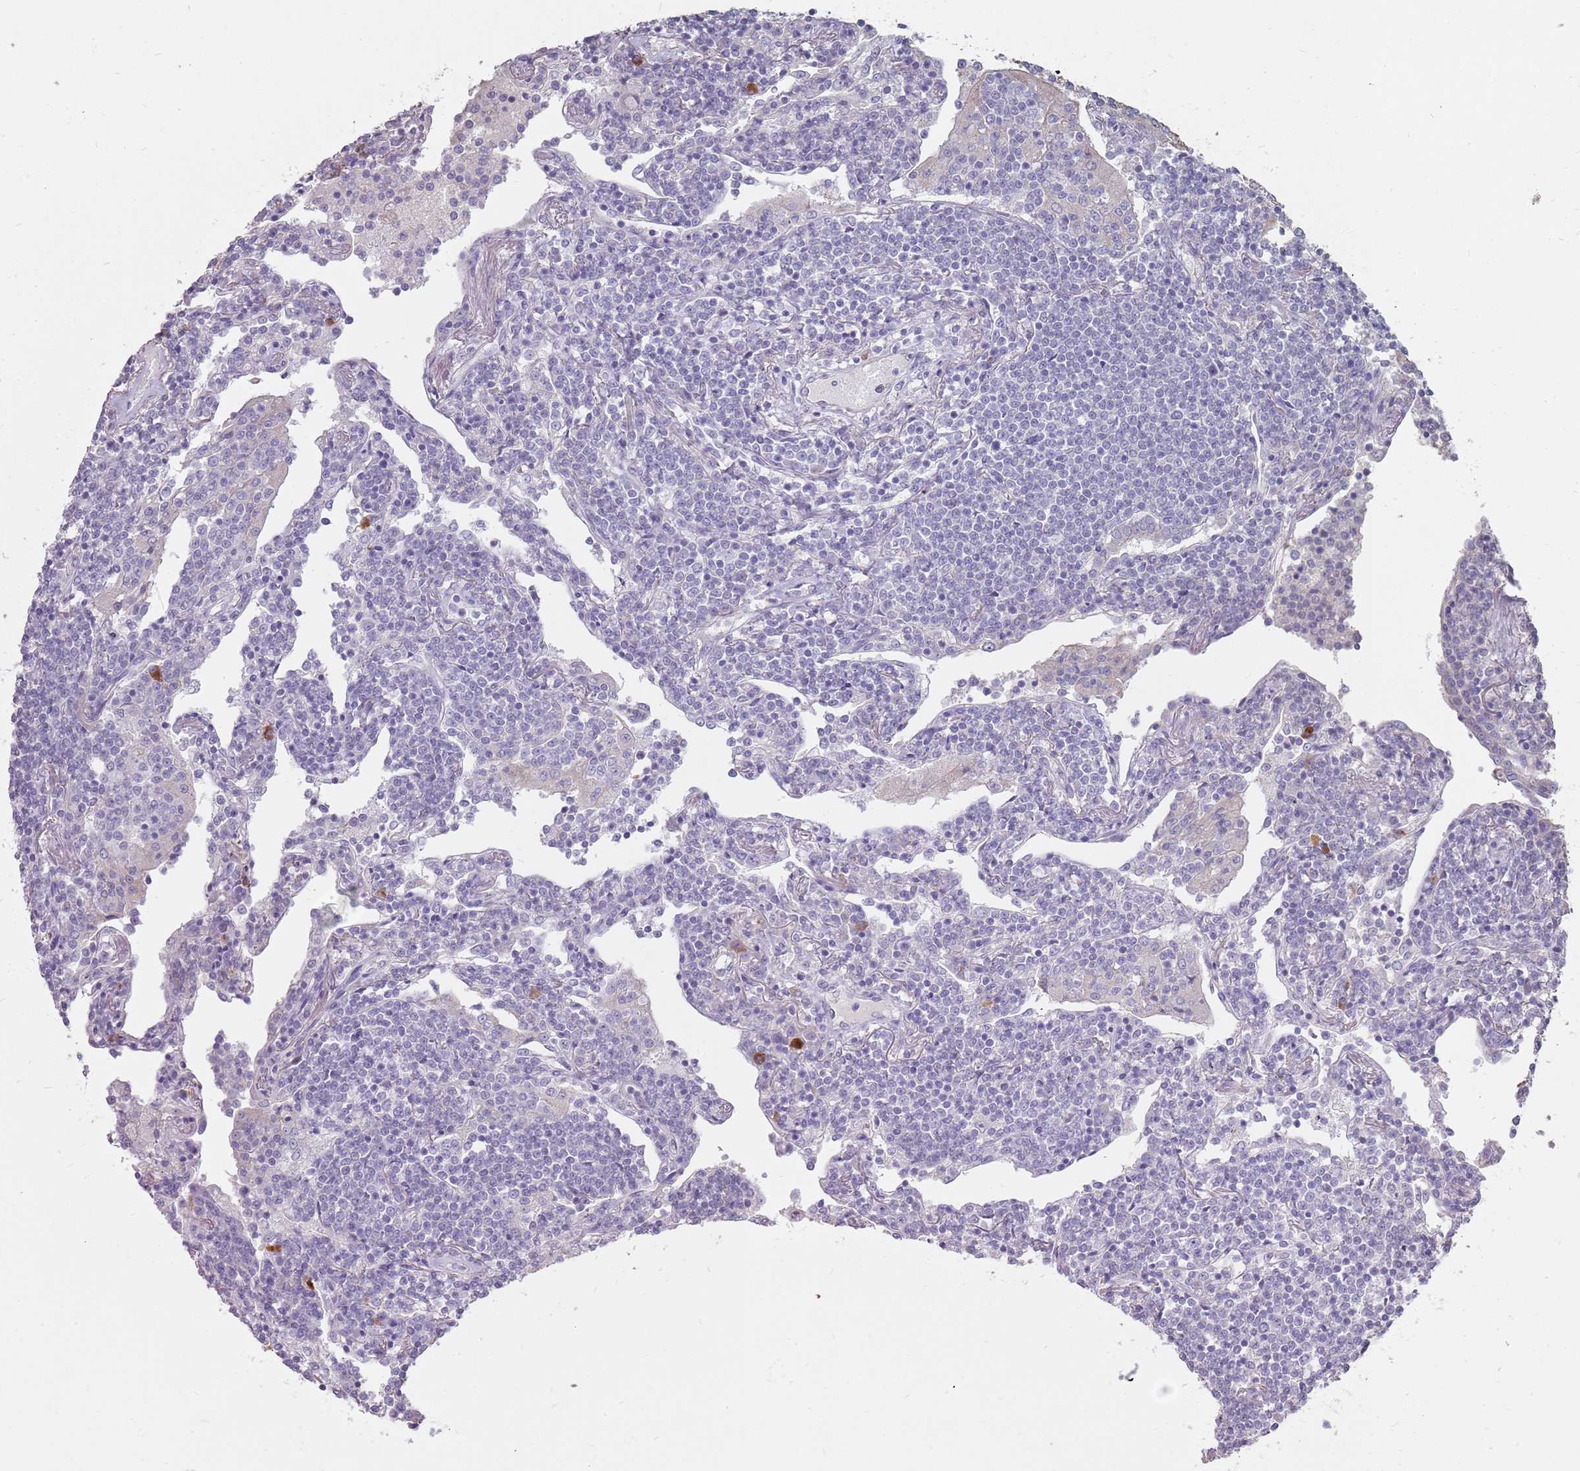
{"staining": {"intensity": "negative", "quantity": "none", "location": "none"}, "tissue": "lymphoma", "cell_type": "Tumor cells", "image_type": "cancer", "snomed": [{"axis": "morphology", "description": "Malignant lymphoma, non-Hodgkin's type, Low grade"}, {"axis": "topography", "description": "Lung"}], "caption": "Immunohistochemical staining of lymphoma demonstrates no significant expression in tumor cells.", "gene": "STYK1", "patient": {"sex": "female", "age": 71}}